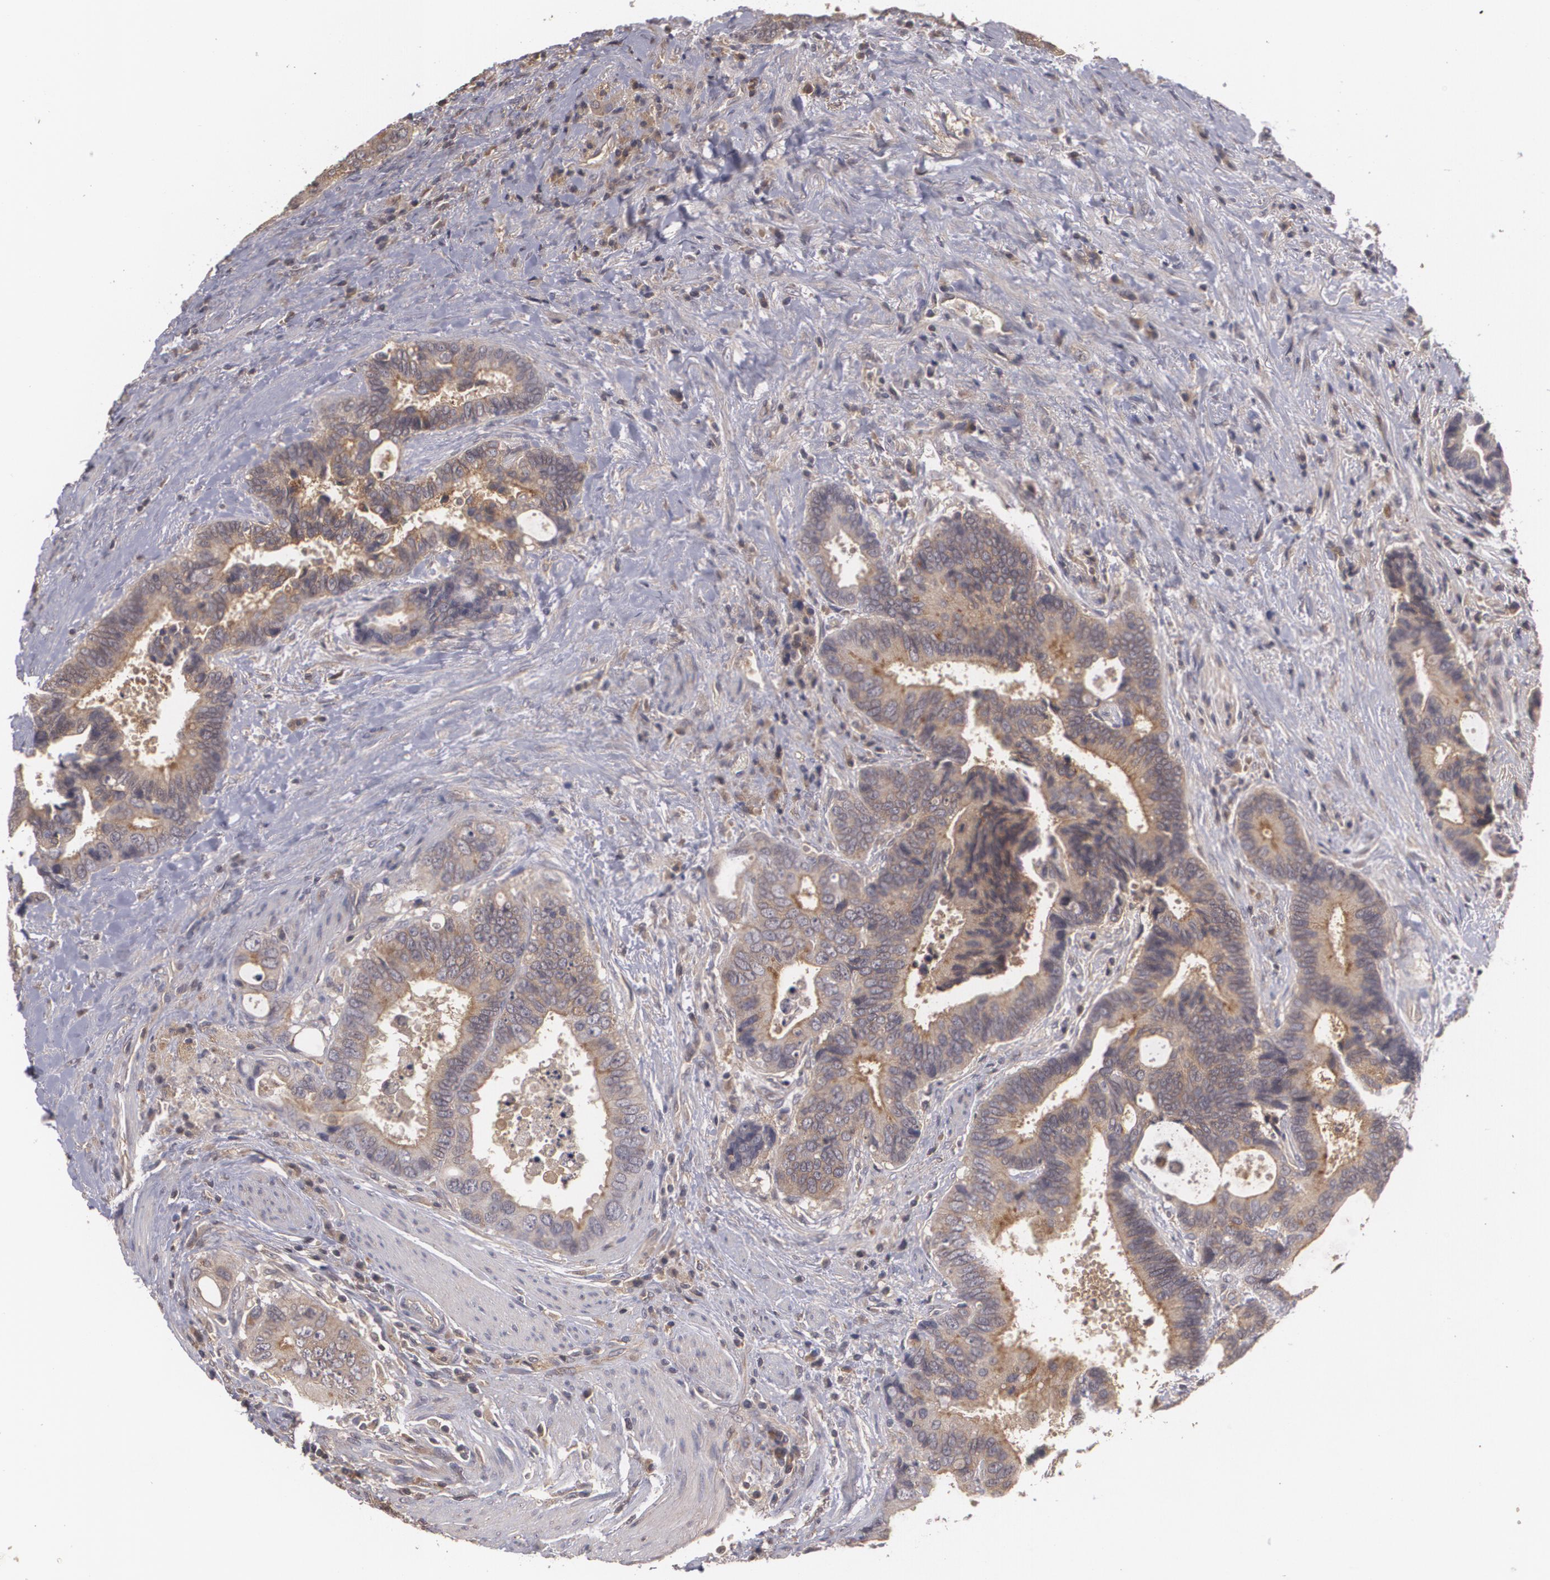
{"staining": {"intensity": "weak", "quantity": ">75%", "location": "cytoplasmic/membranous"}, "tissue": "colorectal cancer", "cell_type": "Tumor cells", "image_type": "cancer", "snomed": [{"axis": "morphology", "description": "Adenocarcinoma, NOS"}, {"axis": "topography", "description": "Rectum"}], "caption": "Immunohistochemistry (IHC) (DAB (3,3'-diaminobenzidine)) staining of human adenocarcinoma (colorectal) demonstrates weak cytoplasmic/membranous protein expression in about >75% of tumor cells.", "gene": "HRAS", "patient": {"sex": "female", "age": 67}}